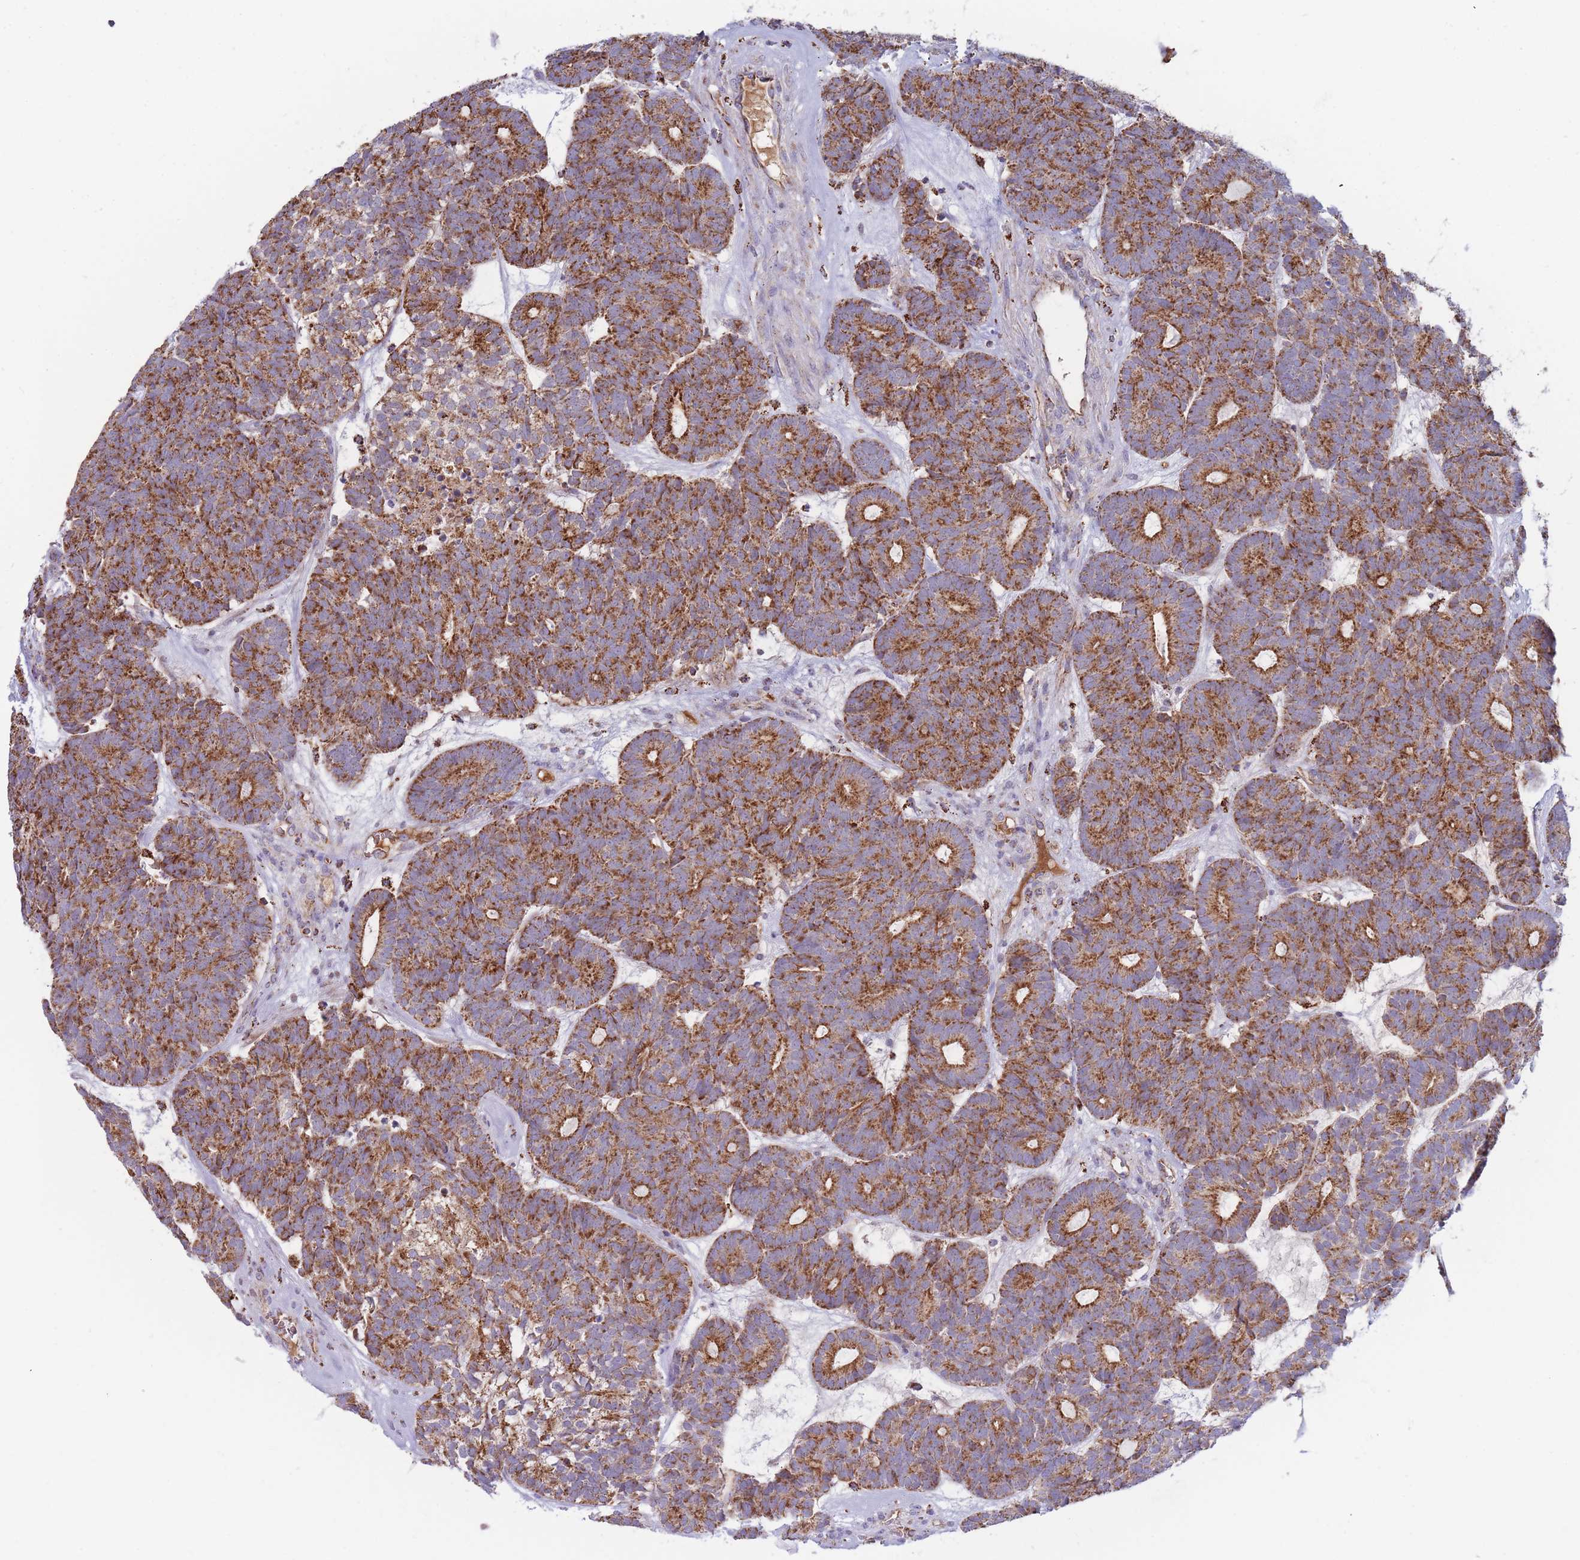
{"staining": {"intensity": "strong", "quantity": ">75%", "location": "cytoplasmic/membranous"}, "tissue": "head and neck cancer", "cell_type": "Tumor cells", "image_type": "cancer", "snomed": [{"axis": "morphology", "description": "Adenocarcinoma, NOS"}, {"axis": "topography", "description": "Head-Neck"}], "caption": "Human head and neck adenocarcinoma stained for a protein (brown) shows strong cytoplasmic/membranous positive expression in approximately >75% of tumor cells.", "gene": "MRPL17", "patient": {"sex": "female", "age": 81}}